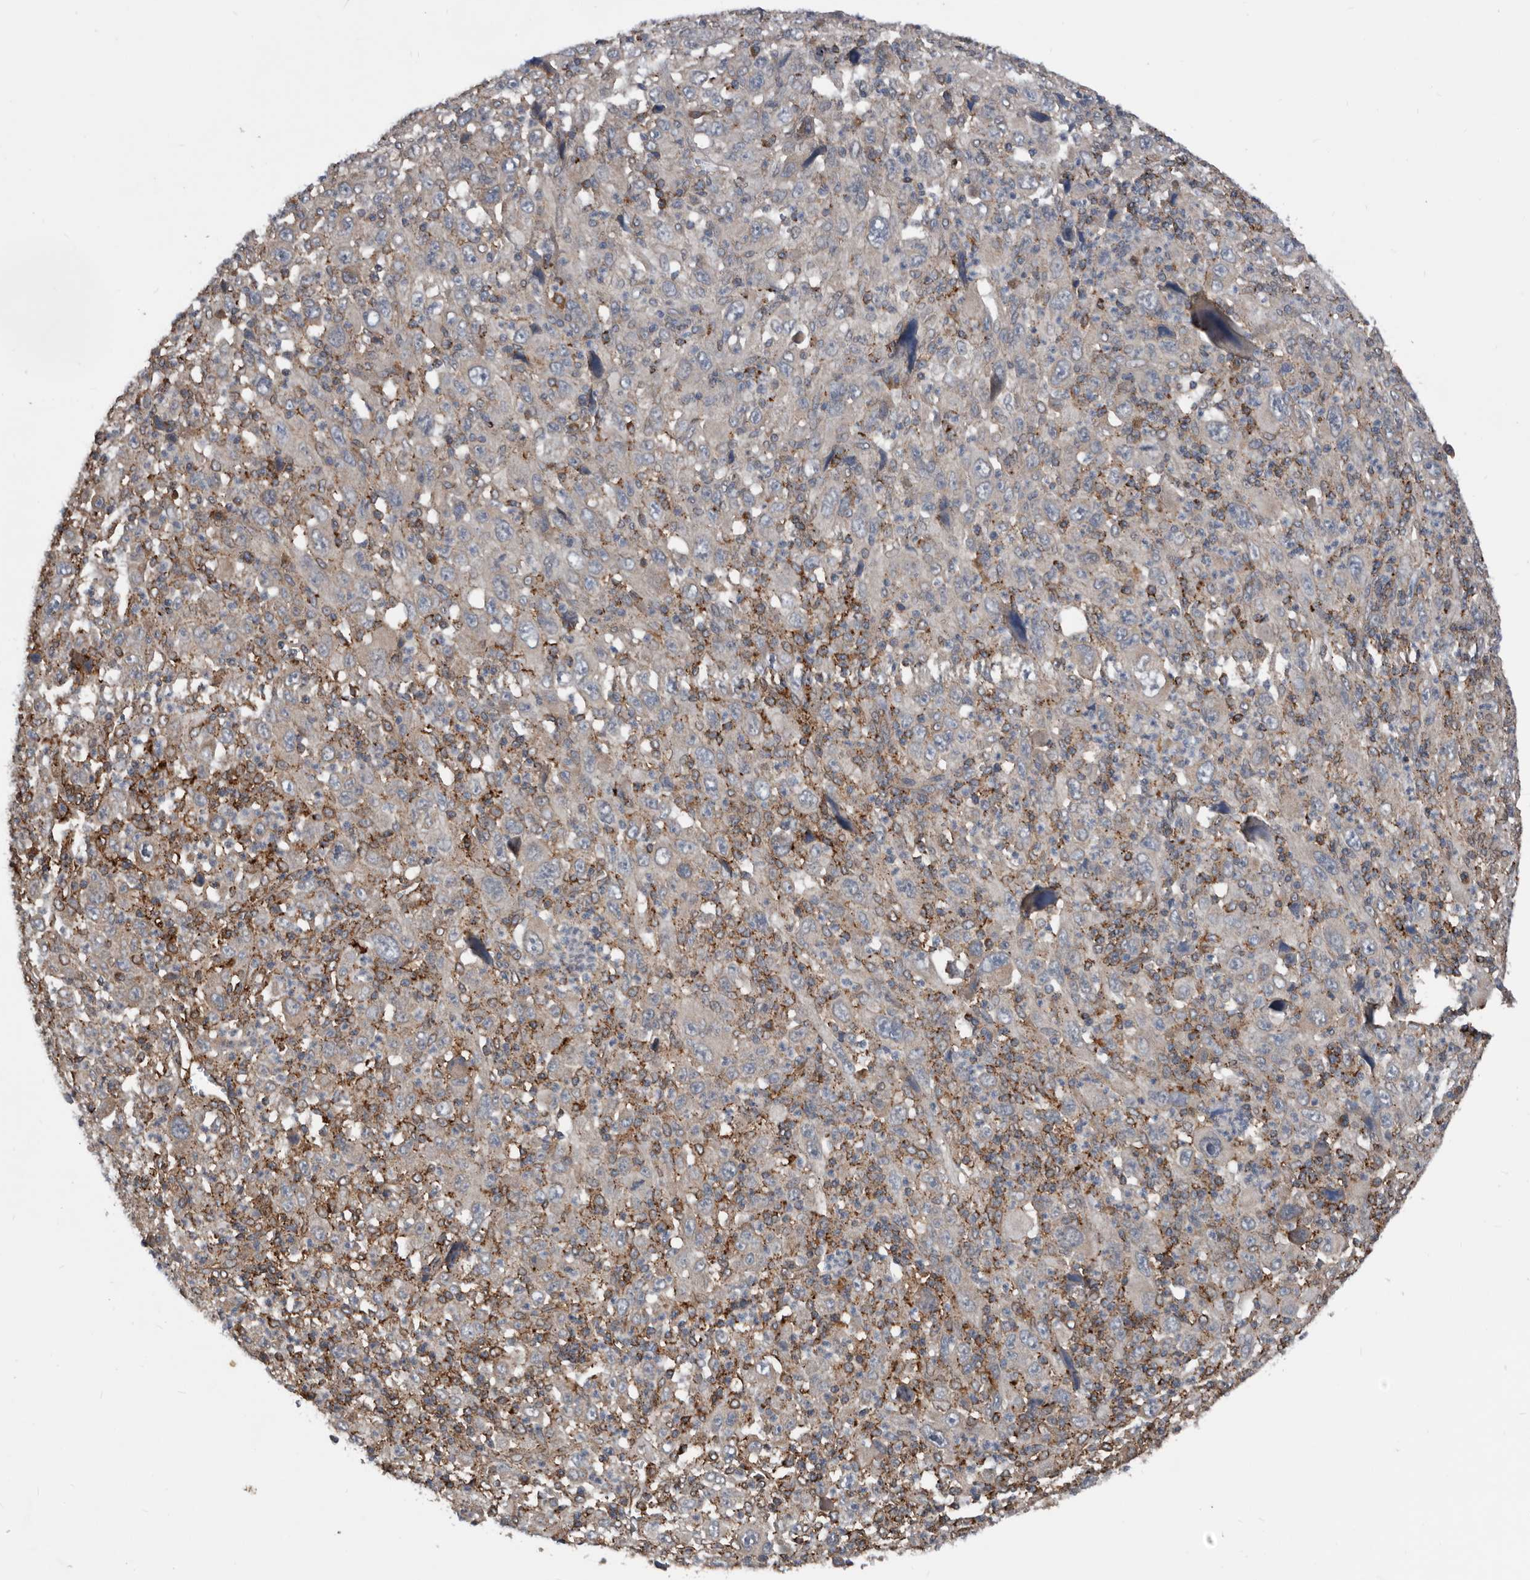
{"staining": {"intensity": "weak", "quantity": "<25%", "location": "cytoplasmic/membranous"}, "tissue": "melanoma", "cell_type": "Tumor cells", "image_type": "cancer", "snomed": [{"axis": "morphology", "description": "Malignant melanoma, Metastatic site"}, {"axis": "topography", "description": "Skin"}], "caption": "This is an immunohistochemistry (IHC) histopathology image of human malignant melanoma (metastatic site). There is no staining in tumor cells.", "gene": "AFAP1", "patient": {"sex": "female", "age": 56}}